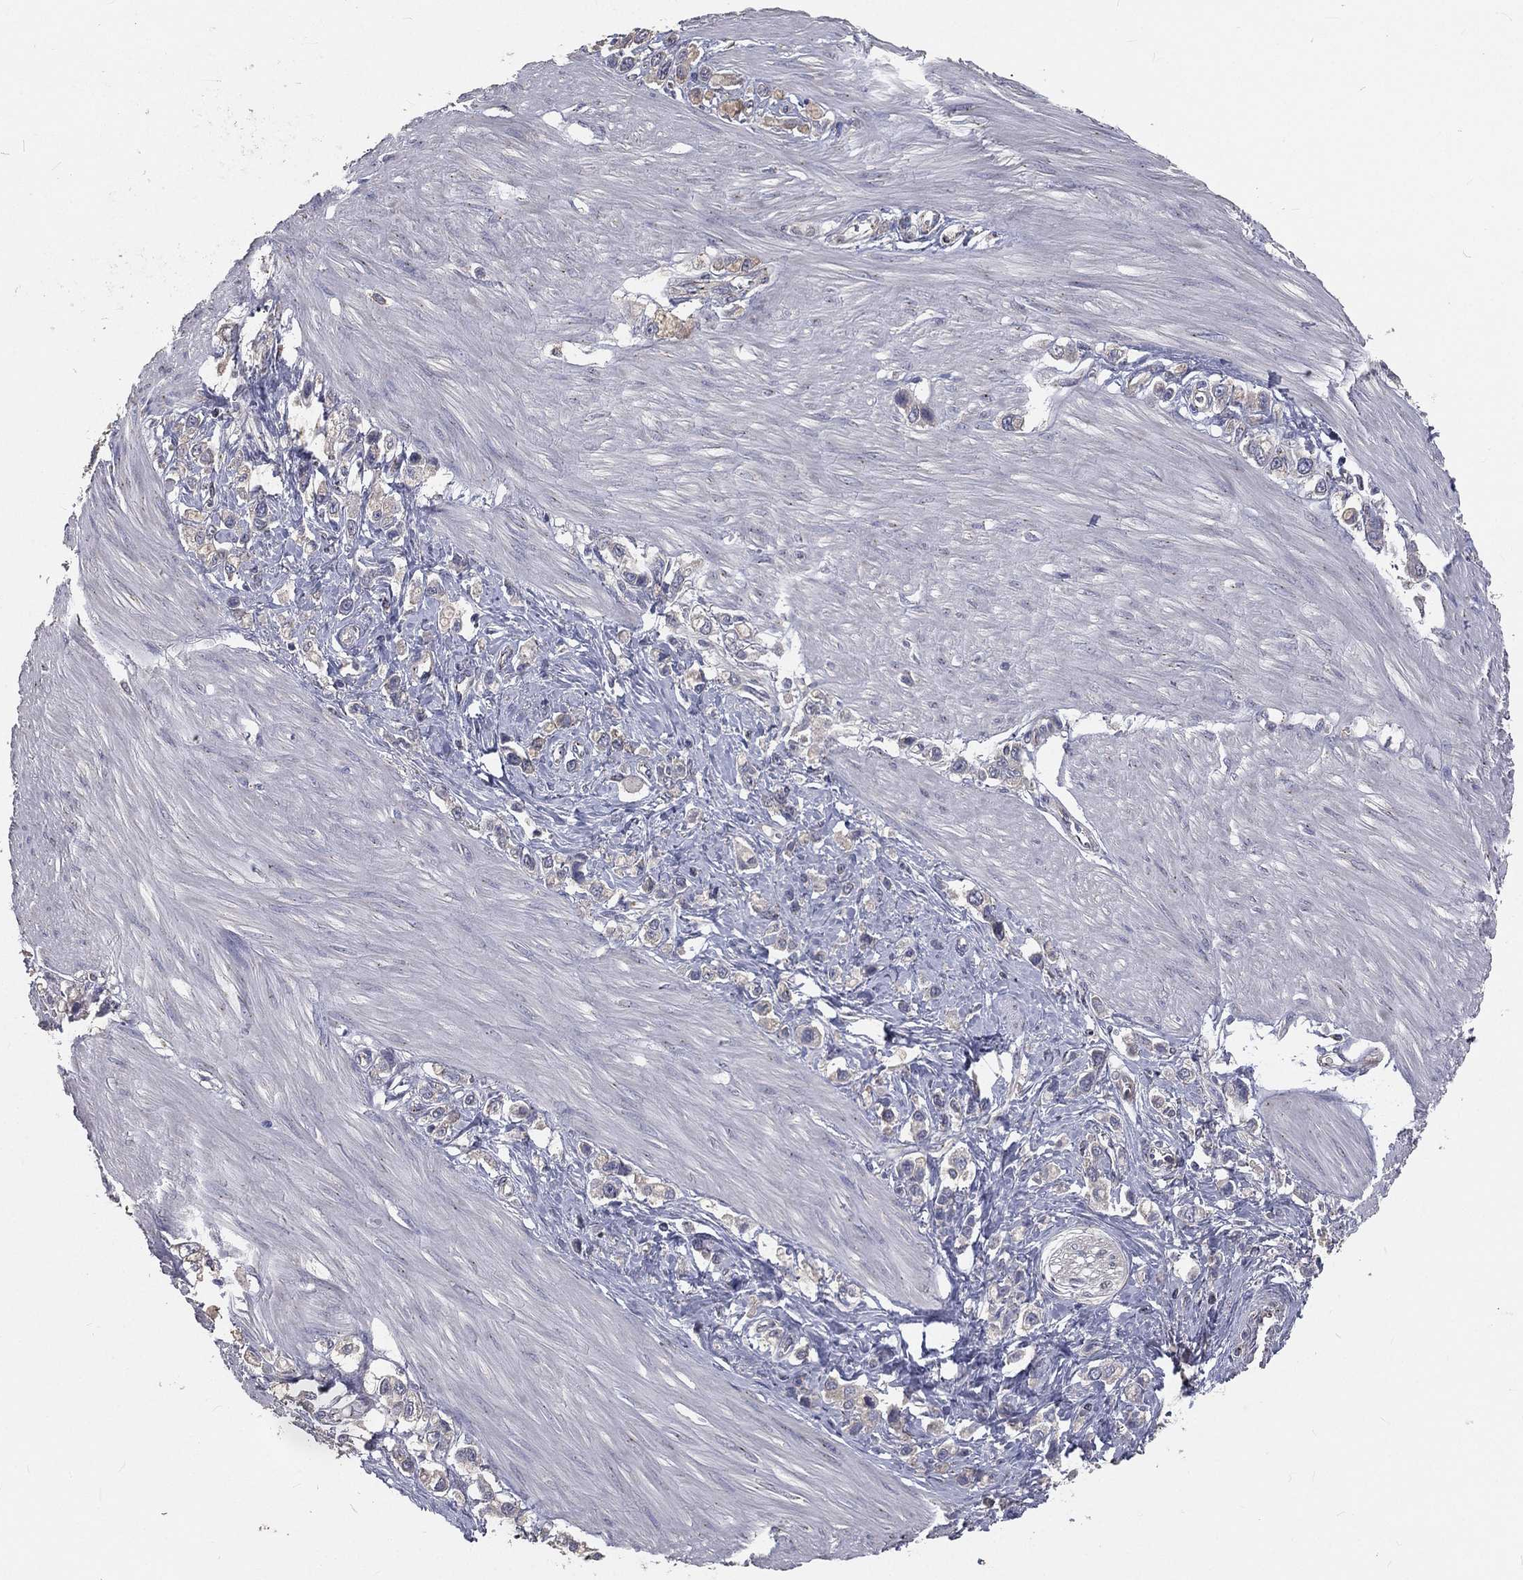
{"staining": {"intensity": "negative", "quantity": "none", "location": "none"}, "tissue": "stomach cancer", "cell_type": "Tumor cells", "image_type": "cancer", "snomed": [{"axis": "morphology", "description": "Normal tissue, NOS"}, {"axis": "morphology", "description": "Adenocarcinoma, NOS"}, {"axis": "morphology", "description": "Adenocarcinoma, High grade"}, {"axis": "topography", "description": "Stomach, upper"}, {"axis": "topography", "description": "Stomach"}], "caption": "Immunohistochemistry histopathology image of stomach cancer stained for a protein (brown), which exhibits no positivity in tumor cells.", "gene": "CROCC", "patient": {"sex": "female", "age": 65}}